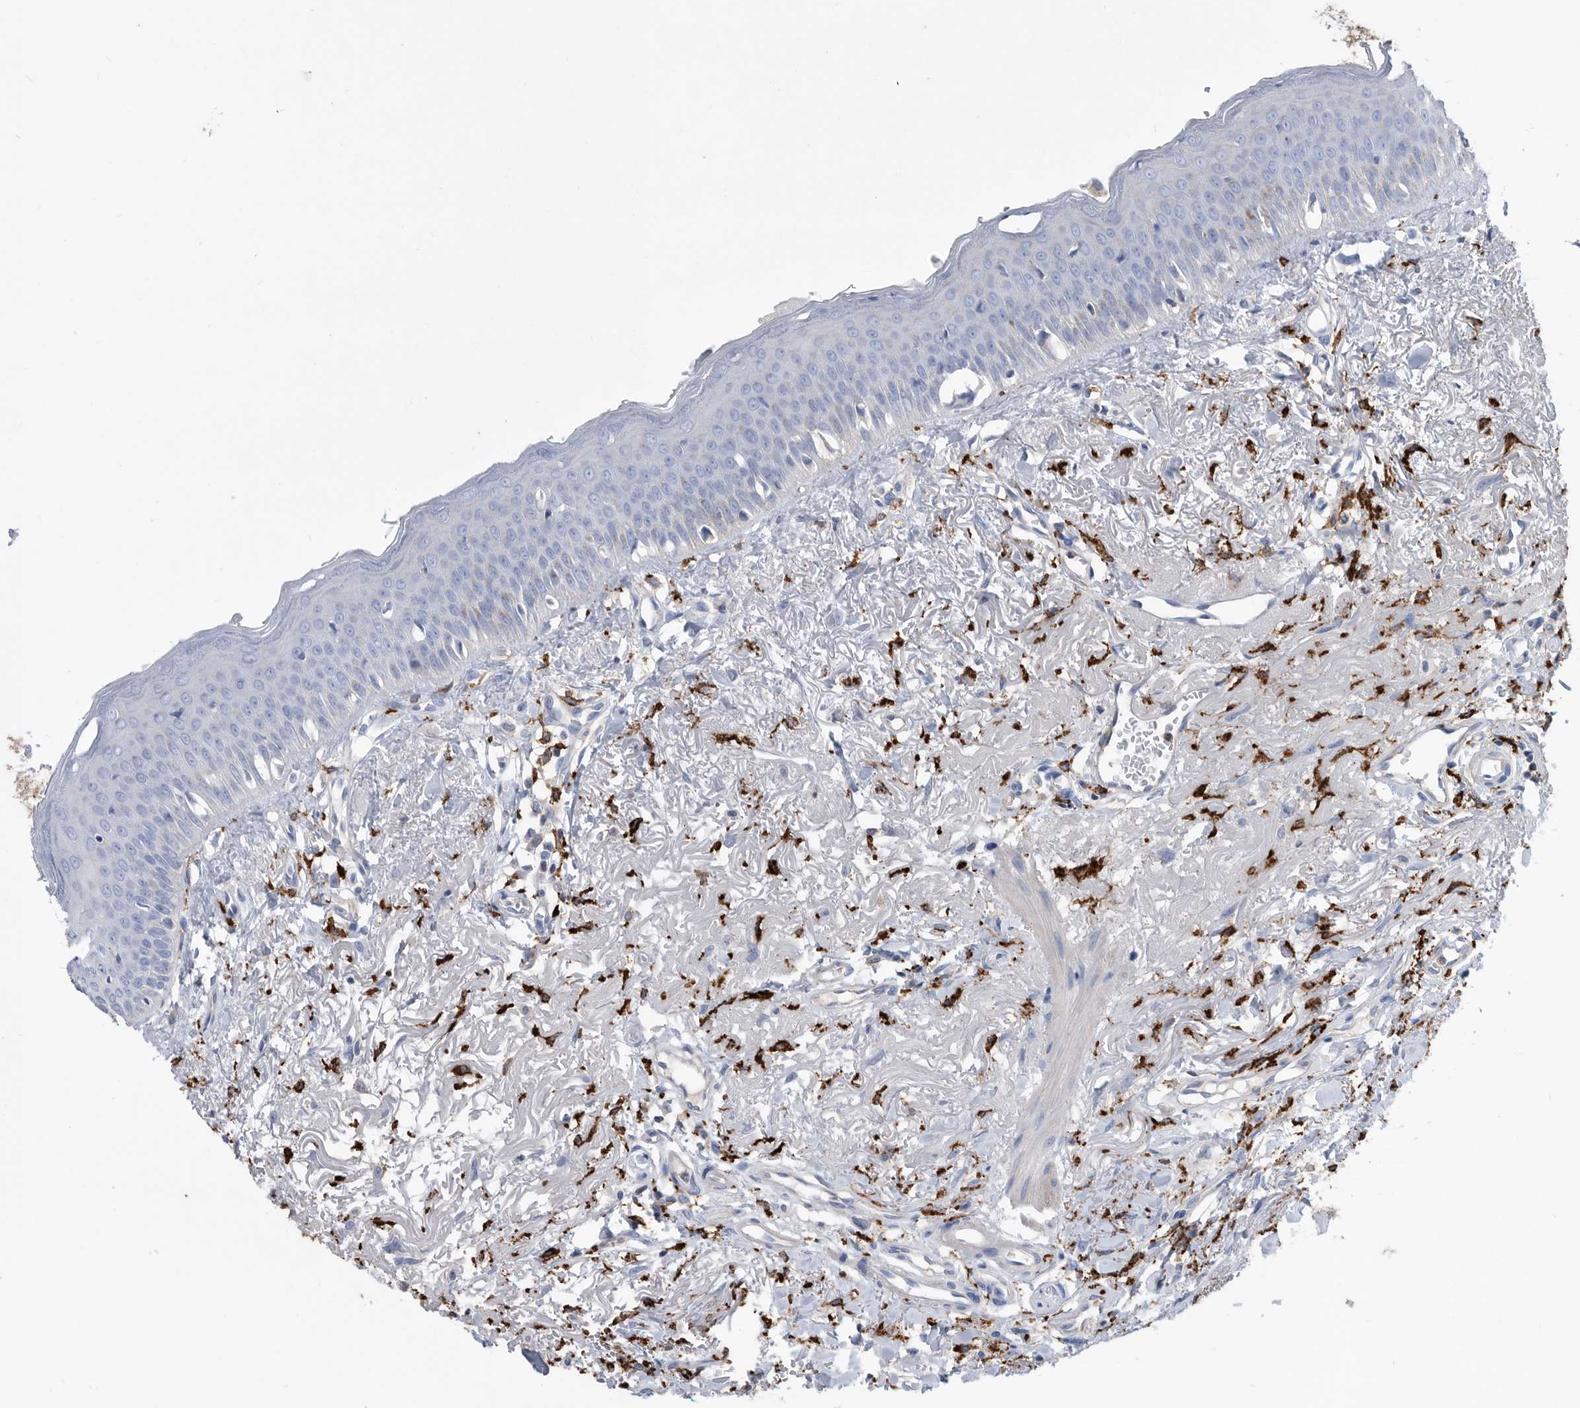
{"staining": {"intensity": "negative", "quantity": "none", "location": "none"}, "tissue": "oral mucosa", "cell_type": "Squamous epithelial cells", "image_type": "normal", "snomed": [{"axis": "morphology", "description": "Normal tissue, NOS"}, {"axis": "topography", "description": "Oral tissue"}], "caption": "High power microscopy histopathology image of an immunohistochemistry histopathology image of normal oral mucosa, revealing no significant expression in squamous epithelial cells. (Stains: DAB (3,3'-diaminobenzidine) IHC with hematoxylin counter stain, Microscopy: brightfield microscopy at high magnification).", "gene": "MS4A4A", "patient": {"sex": "female", "age": 70}}